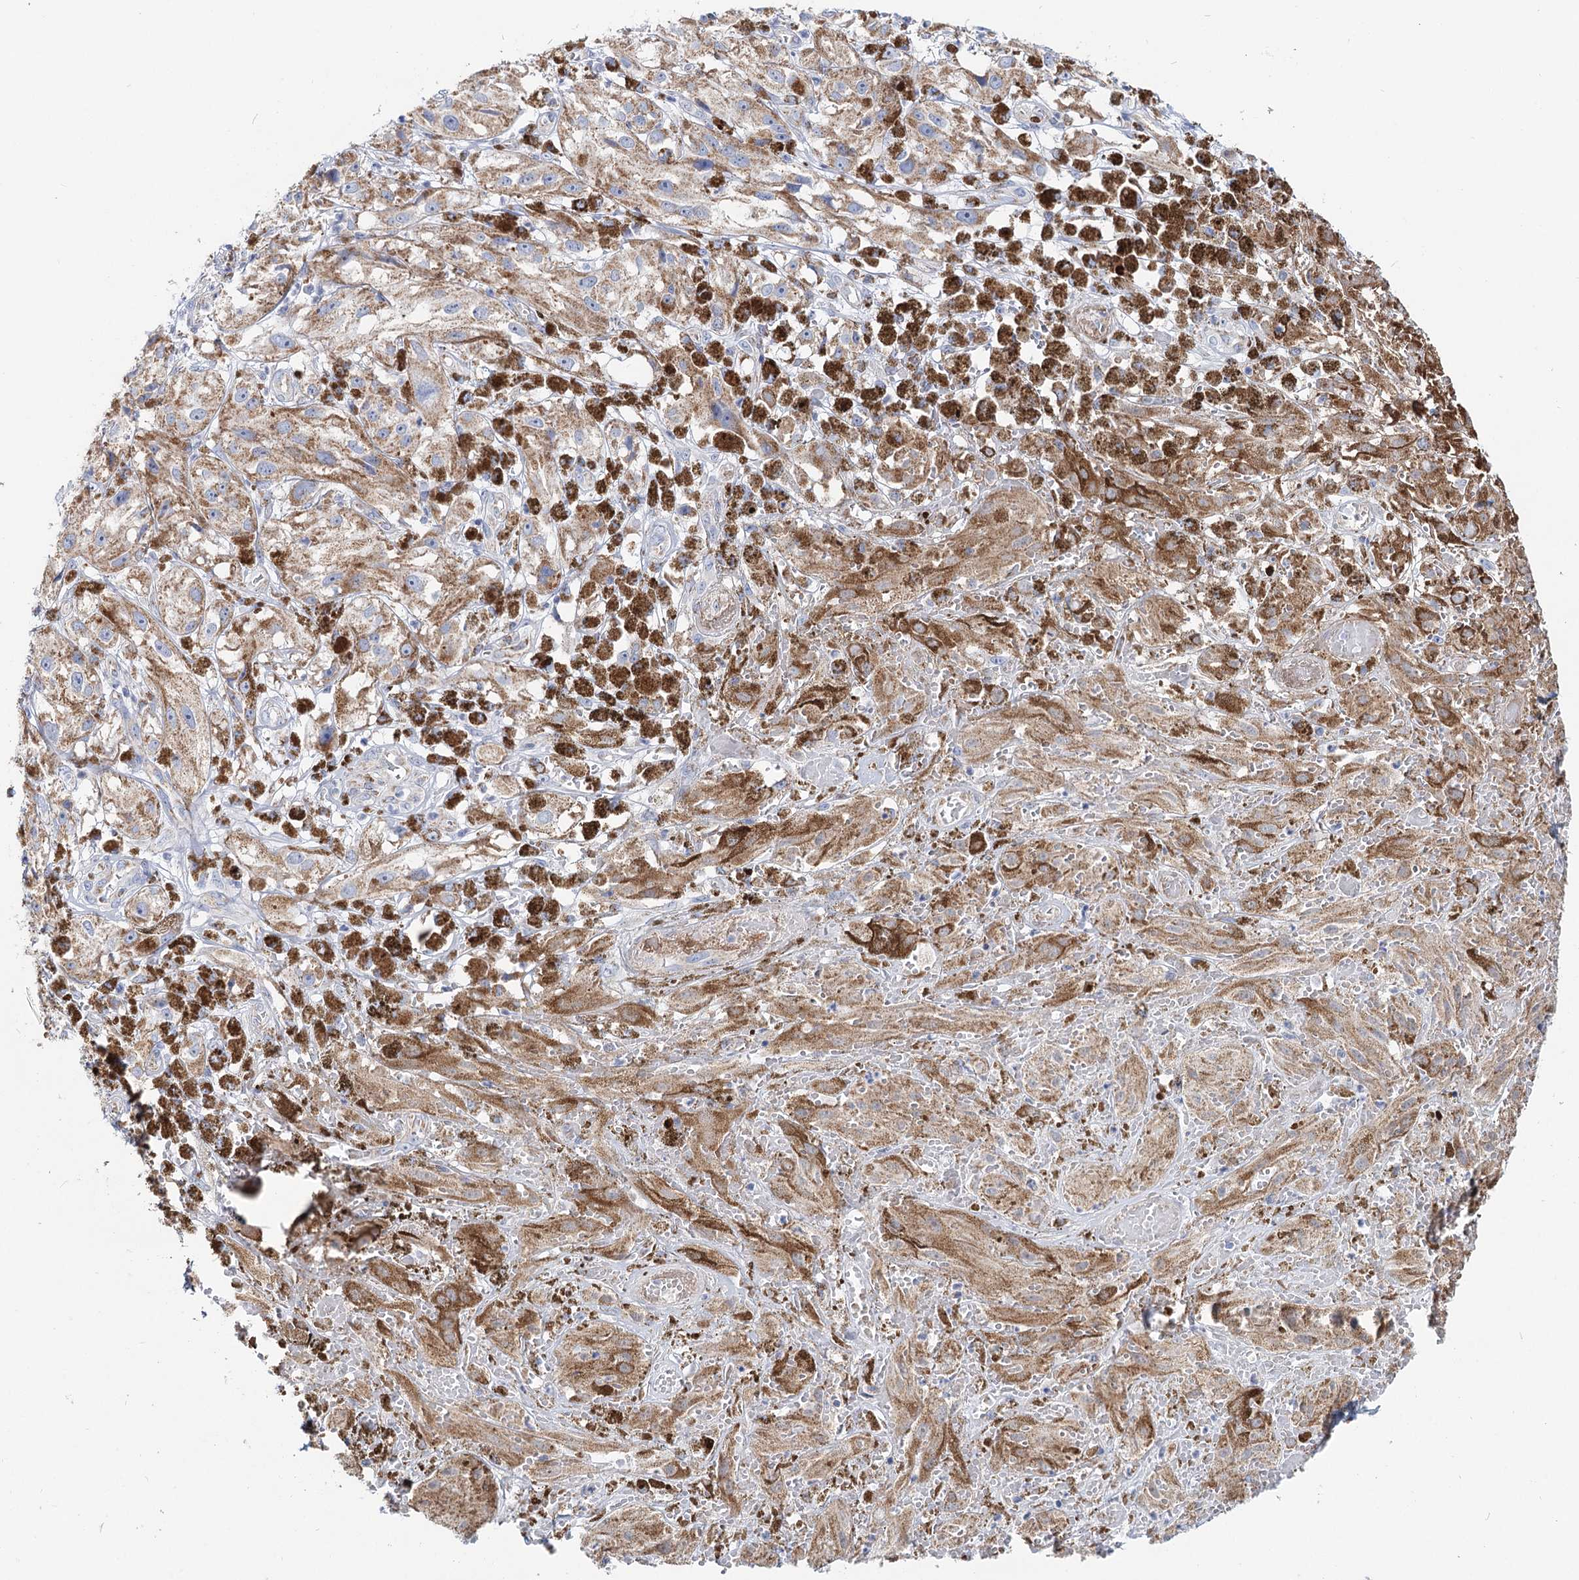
{"staining": {"intensity": "moderate", "quantity": ">75%", "location": "cytoplasmic/membranous"}, "tissue": "melanoma", "cell_type": "Tumor cells", "image_type": "cancer", "snomed": [{"axis": "morphology", "description": "Malignant melanoma, NOS"}, {"axis": "topography", "description": "Skin"}], "caption": "DAB (3,3'-diaminobenzidine) immunohistochemical staining of melanoma displays moderate cytoplasmic/membranous protein positivity in approximately >75% of tumor cells.", "gene": "MCCC2", "patient": {"sex": "male", "age": 88}}